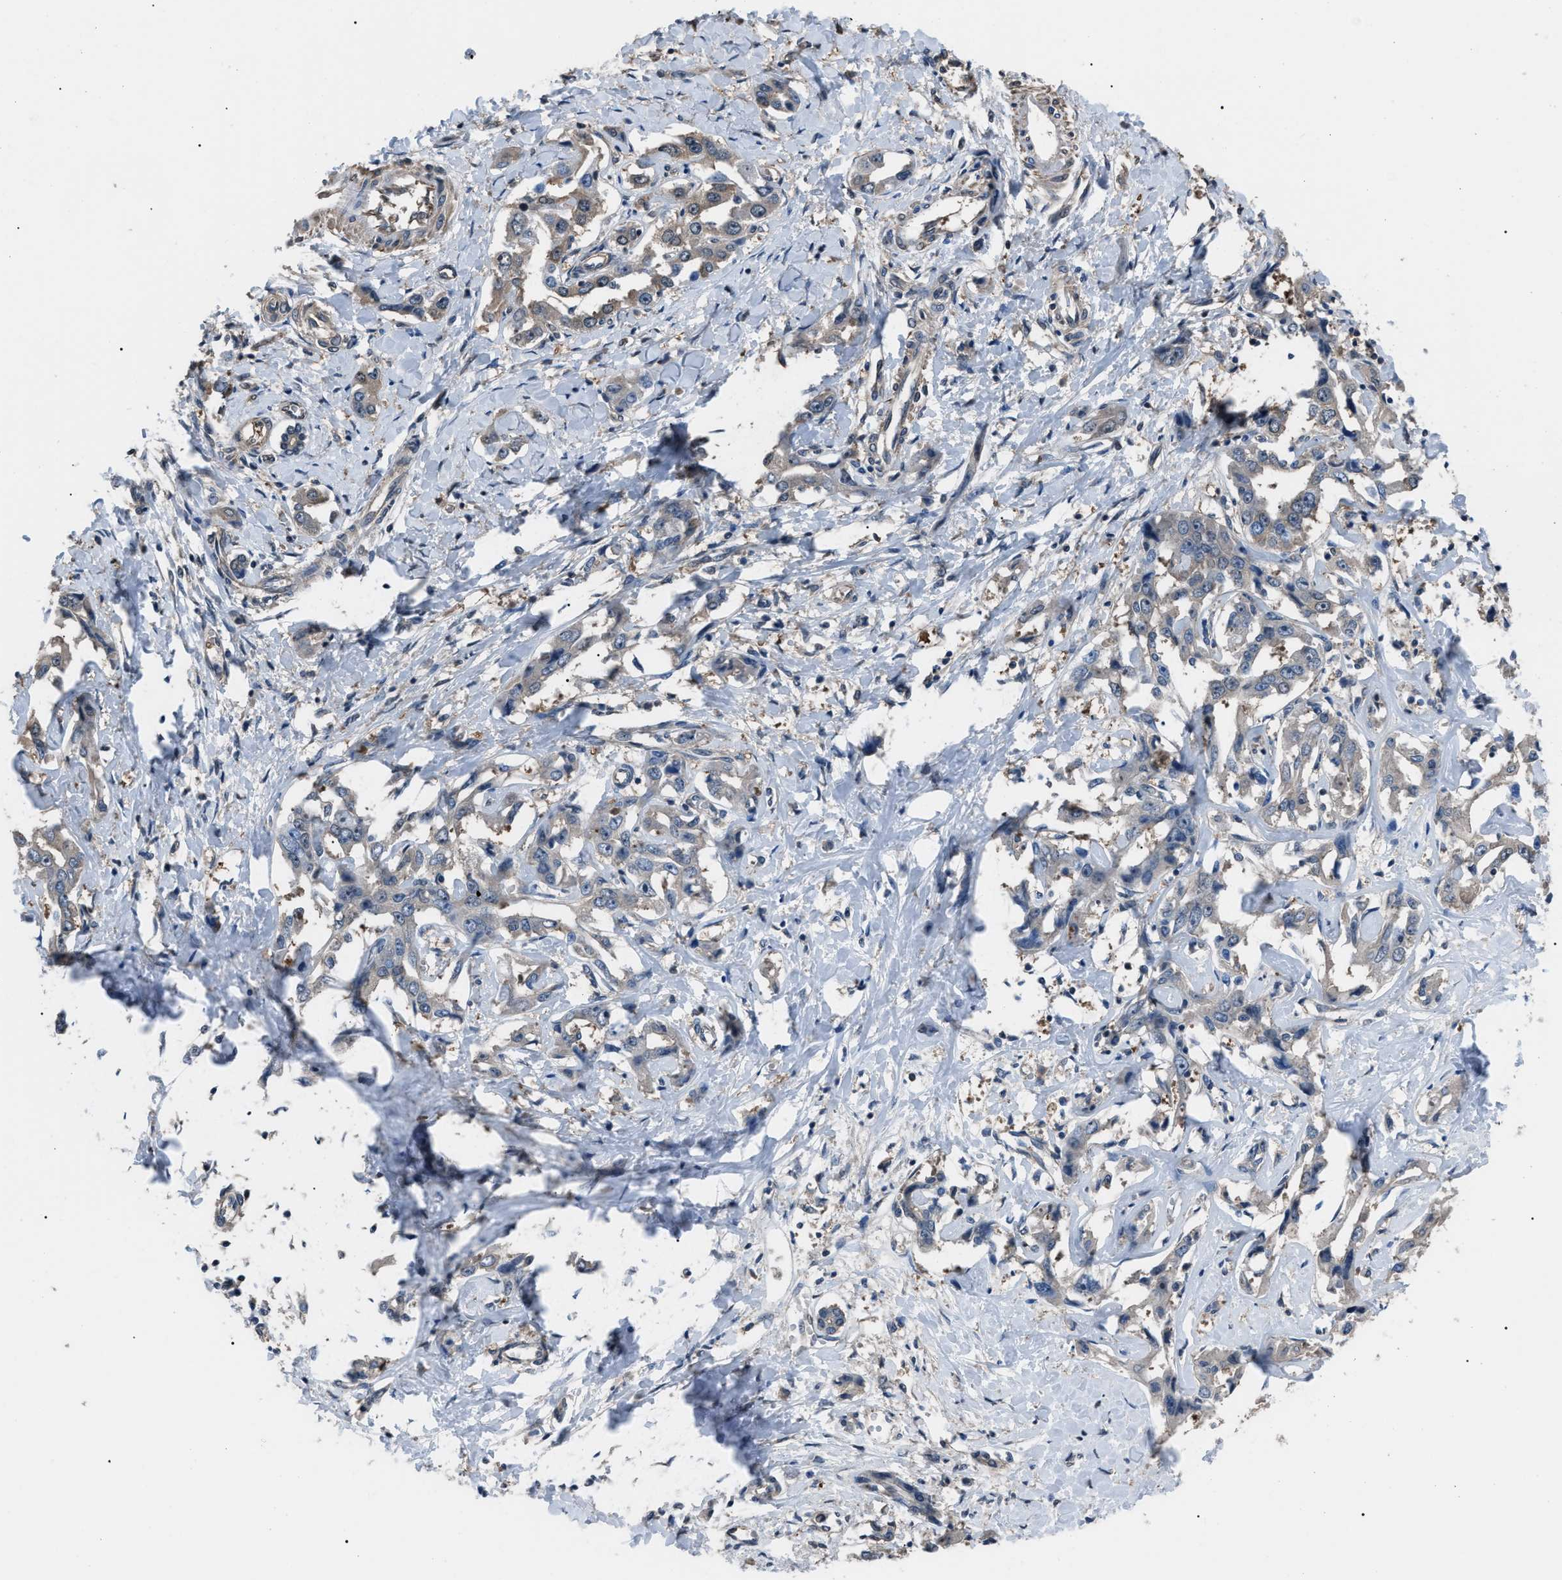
{"staining": {"intensity": "weak", "quantity": "<25%", "location": "cytoplasmic/membranous"}, "tissue": "liver cancer", "cell_type": "Tumor cells", "image_type": "cancer", "snomed": [{"axis": "morphology", "description": "Cholangiocarcinoma"}, {"axis": "topography", "description": "Liver"}], "caption": "Tumor cells are negative for protein expression in human liver cholangiocarcinoma.", "gene": "PDCD5", "patient": {"sex": "male", "age": 59}}